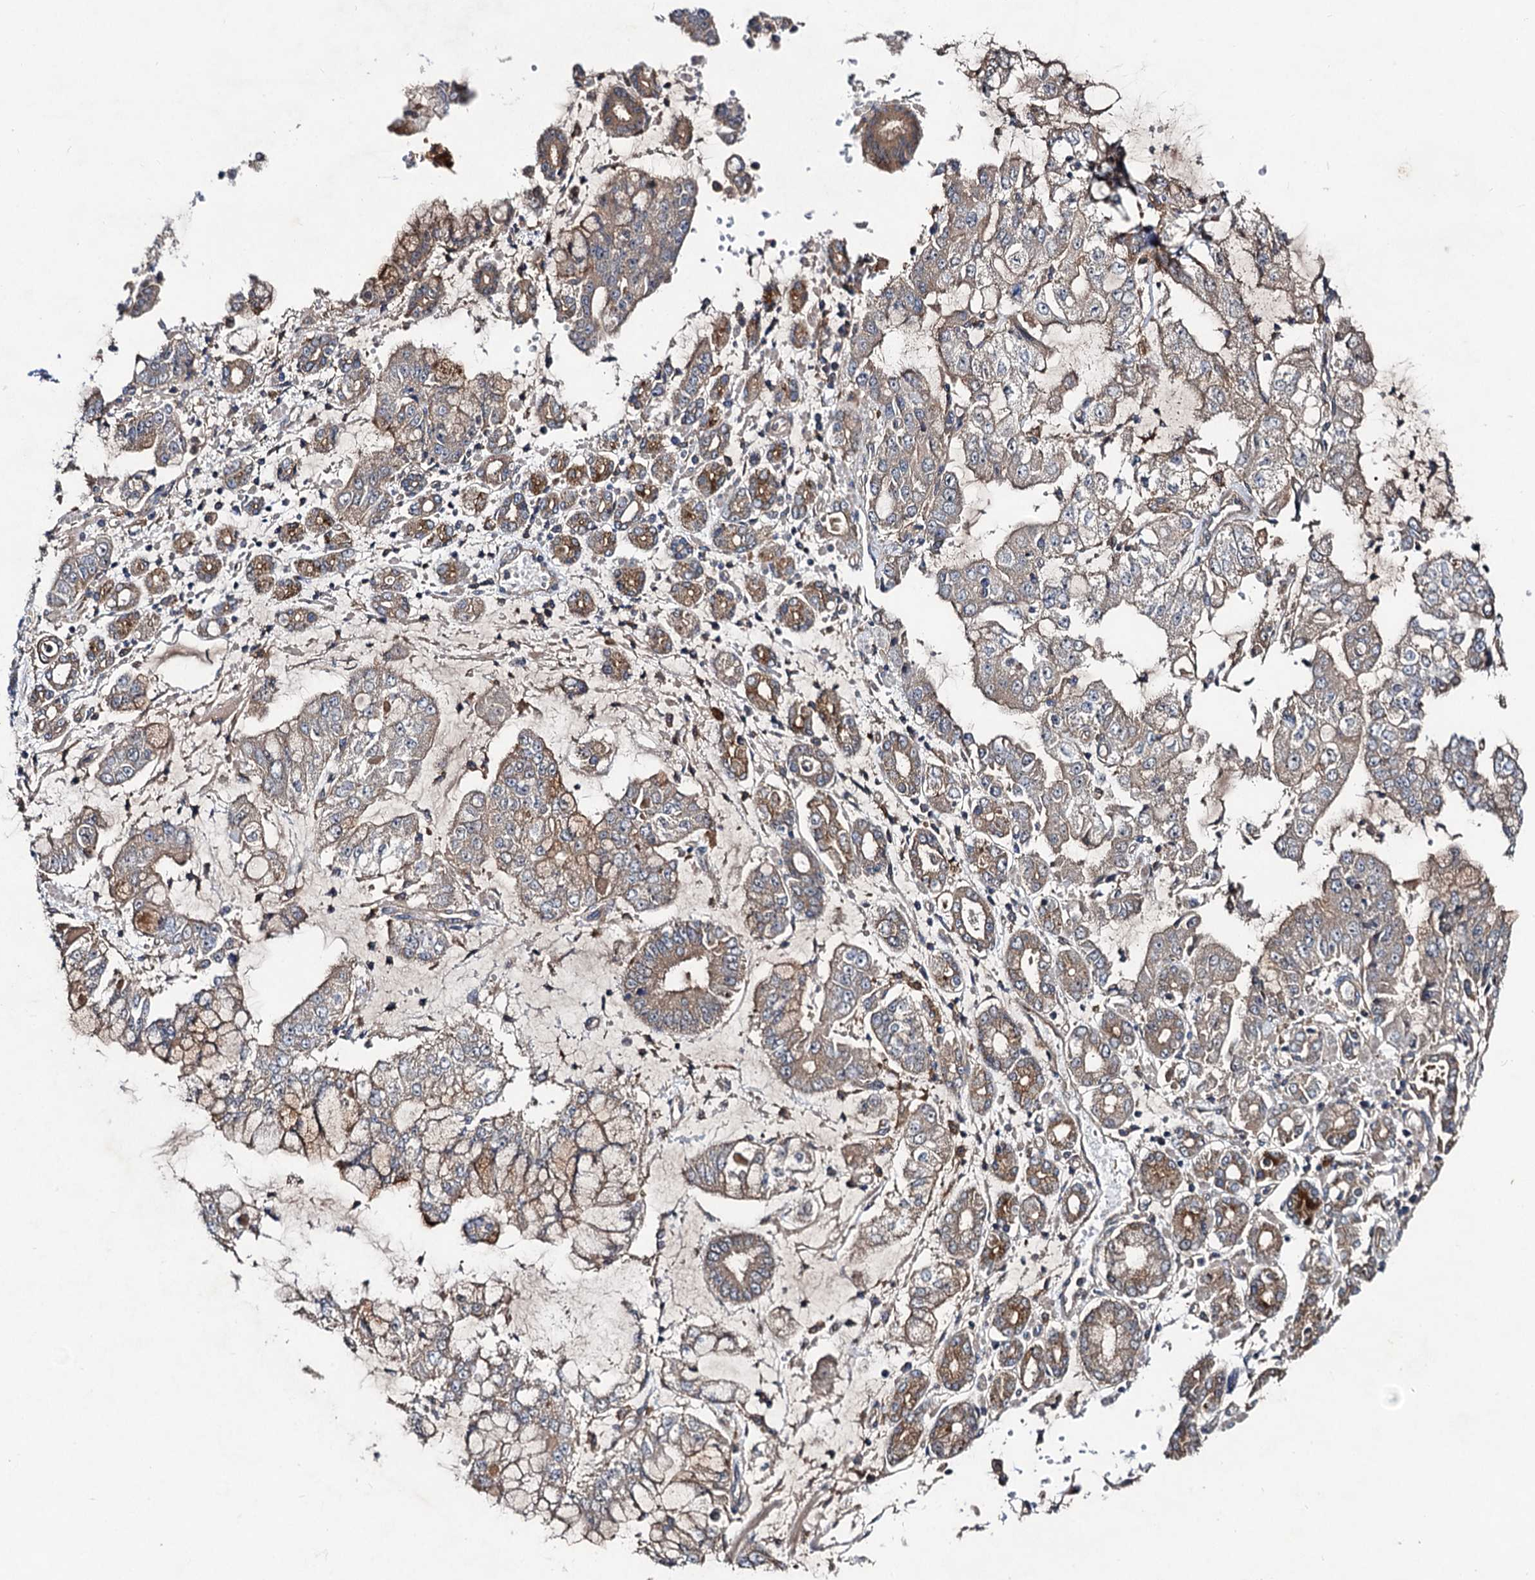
{"staining": {"intensity": "weak", "quantity": "<25%", "location": "cytoplasmic/membranous"}, "tissue": "stomach cancer", "cell_type": "Tumor cells", "image_type": "cancer", "snomed": [{"axis": "morphology", "description": "Adenocarcinoma, NOS"}, {"axis": "topography", "description": "Stomach"}], "caption": "Tumor cells are negative for brown protein staining in stomach adenocarcinoma. (DAB (3,3'-diaminobenzidine) IHC with hematoxylin counter stain).", "gene": "VPS29", "patient": {"sex": "male", "age": 76}}